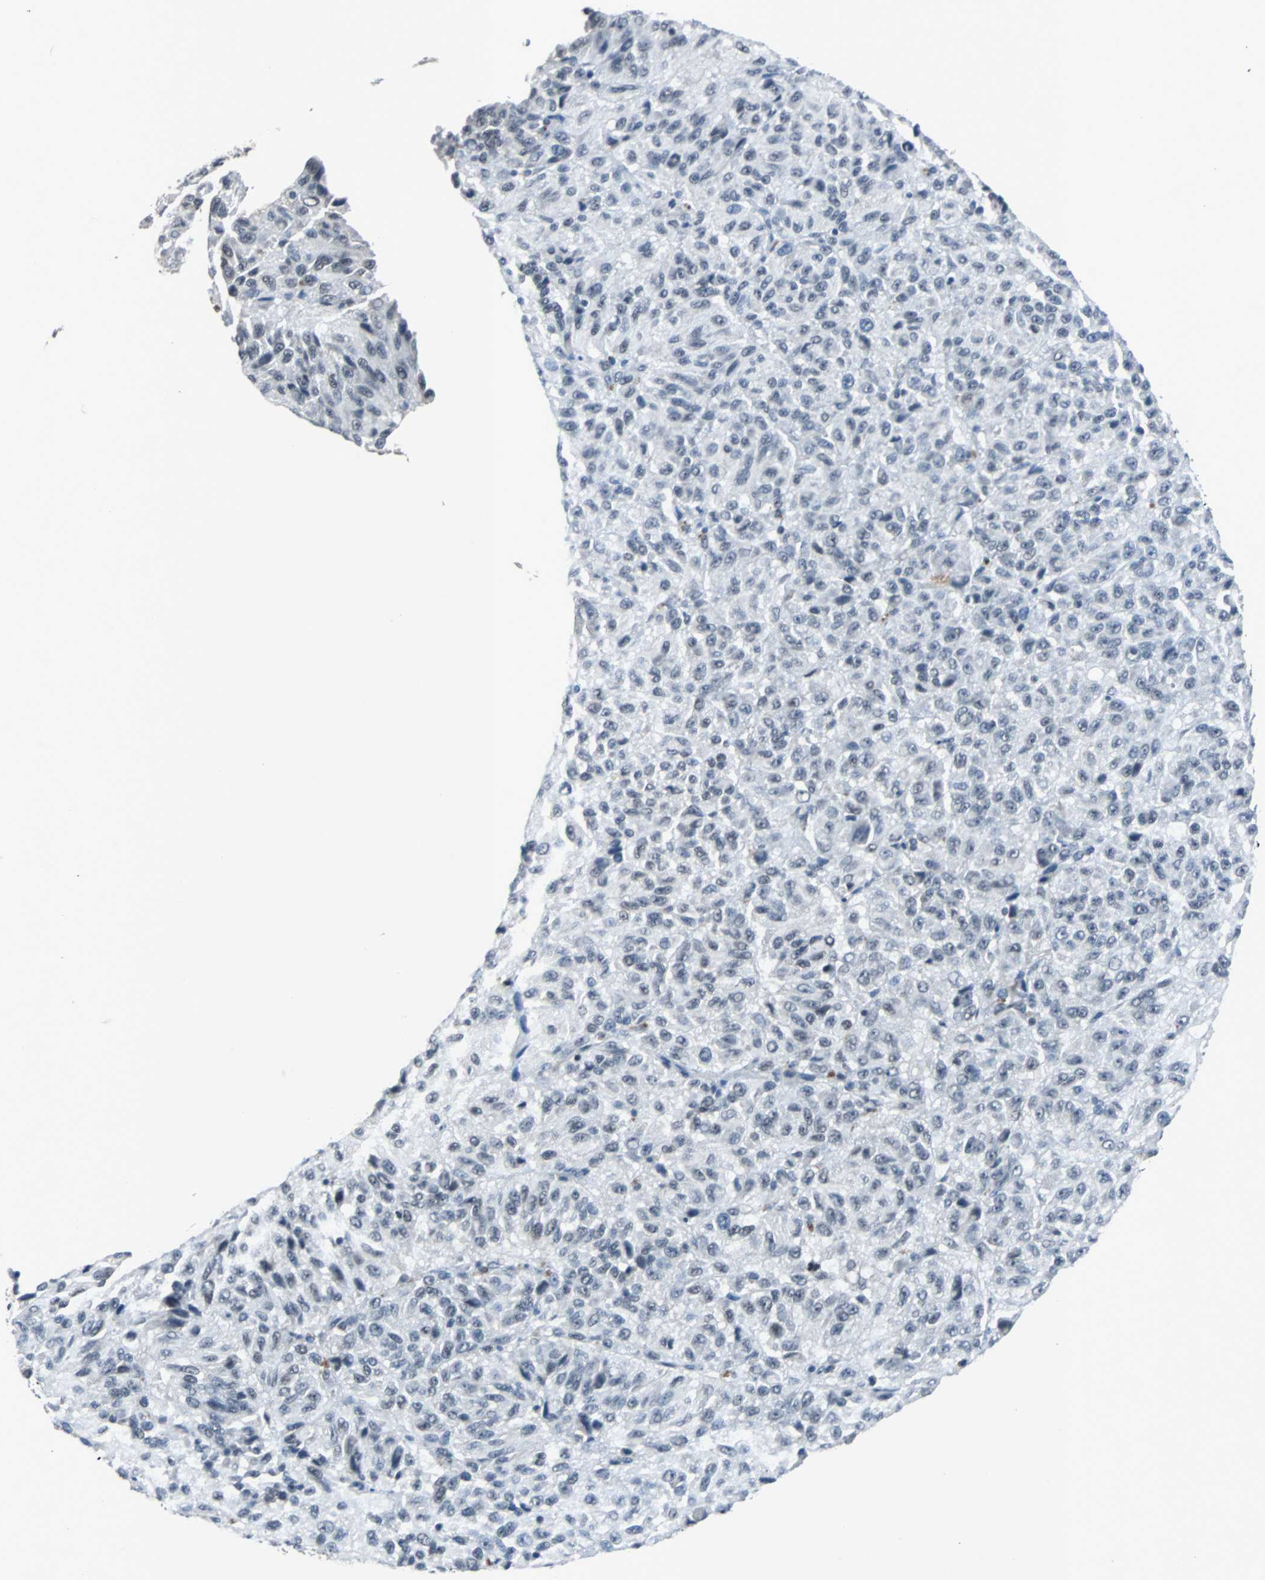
{"staining": {"intensity": "negative", "quantity": "none", "location": "none"}, "tissue": "melanoma", "cell_type": "Tumor cells", "image_type": "cancer", "snomed": [{"axis": "morphology", "description": "Malignant melanoma, Metastatic site"}, {"axis": "topography", "description": "Lung"}], "caption": "The IHC micrograph has no significant staining in tumor cells of malignant melanoma (metastatic site) tissue.", "gene": "ZHX2", "patient": {"sex": "male", "age": 64}}